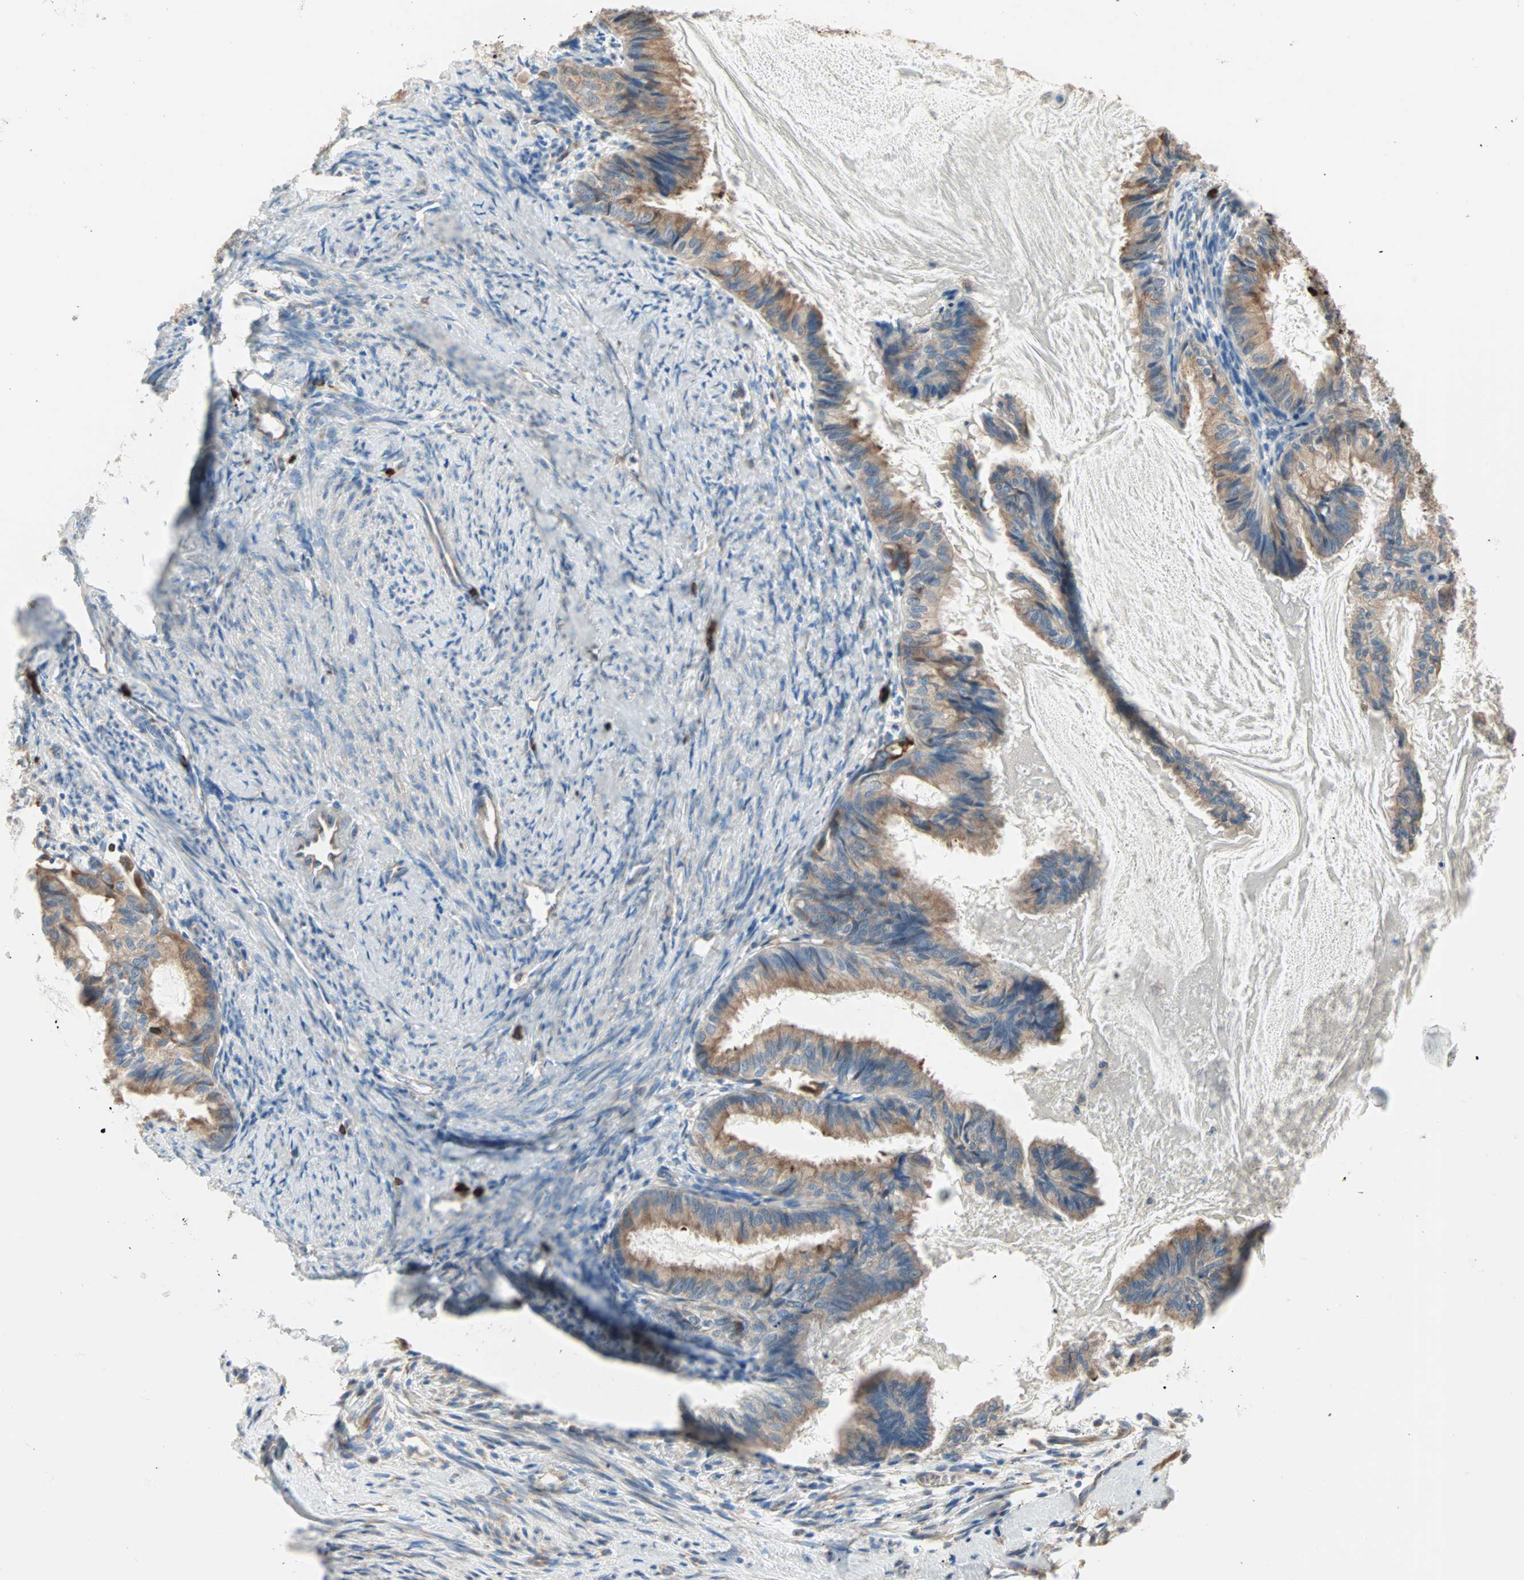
{"staining": {"intensity": "moderate", "quantity": ">75%", "location": "cytoplasmic/membranous"}, "tissue": "cervical cancer", "cell_type": "Tumor cells", "image_type": "cancer", "snomed": [{"axis": "morphology", "description": "Normal tissue, NOS"}, {"axis": "morphology", "description": "Adenocarcinoma, NOS"}, {"axis": "topography", "description": "Cervix"}, {"axis": "topography", "description": "Endometrium"}], "caption": "Tumor cells display moderate cytoplasmic/membranous positivity in about >75% of cells in cervical adenocarcinoma.", "gene": "PLCXD1", "patient": {"sex": "female", "age": 86}}